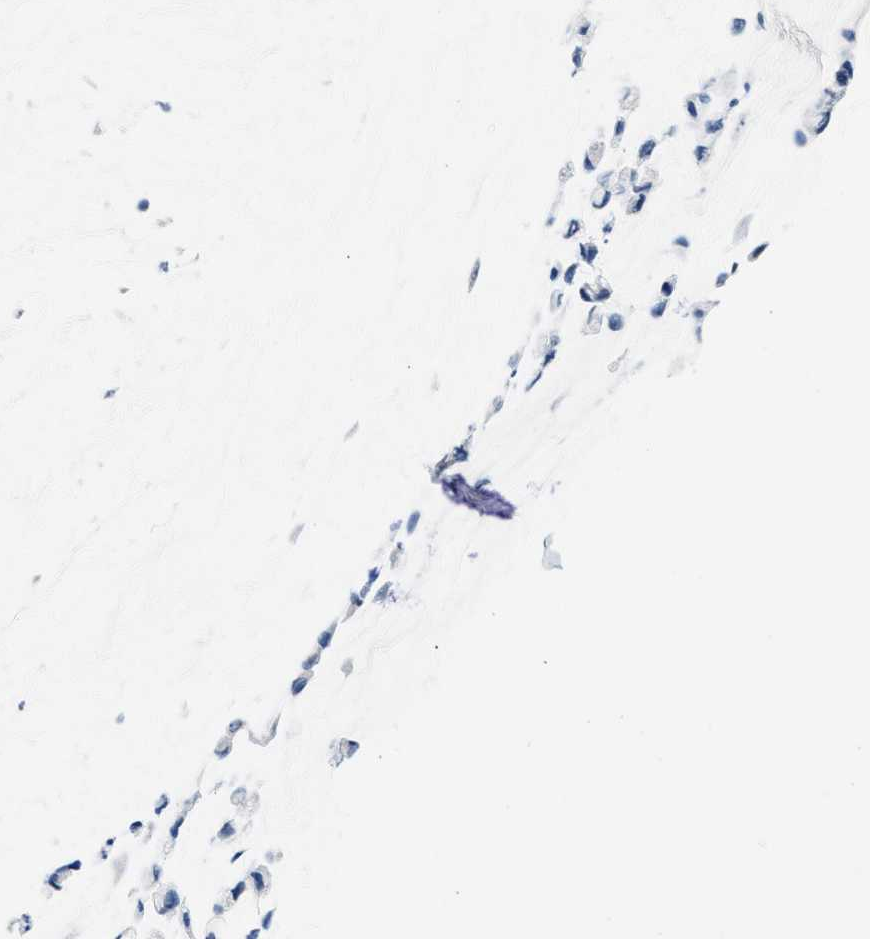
{"staining": {"intensity": "negative", "quantity": "none", "location": "none"}, "tissue": "pancreatic cancer", "cell_type": "Tumor cells", "image_type": "cancer", "snomed": [{"axis": "morphology", "description": "Adenocarcinoma, NOS"}, {"axis": "topography", "description": "Pancreas"}], "caption": "DAB immunohistochemical staining of pancreatic cancer (adenocarcinoma) exhibits no significant expression in tumor cells. (Stains: DAB immunohistochemistry with hematoxylin counter stain, Microscopy: brightfield microscopy at high magnification).", "gene": "MYH3", "patient": {"sex": "male", "age": 41}}